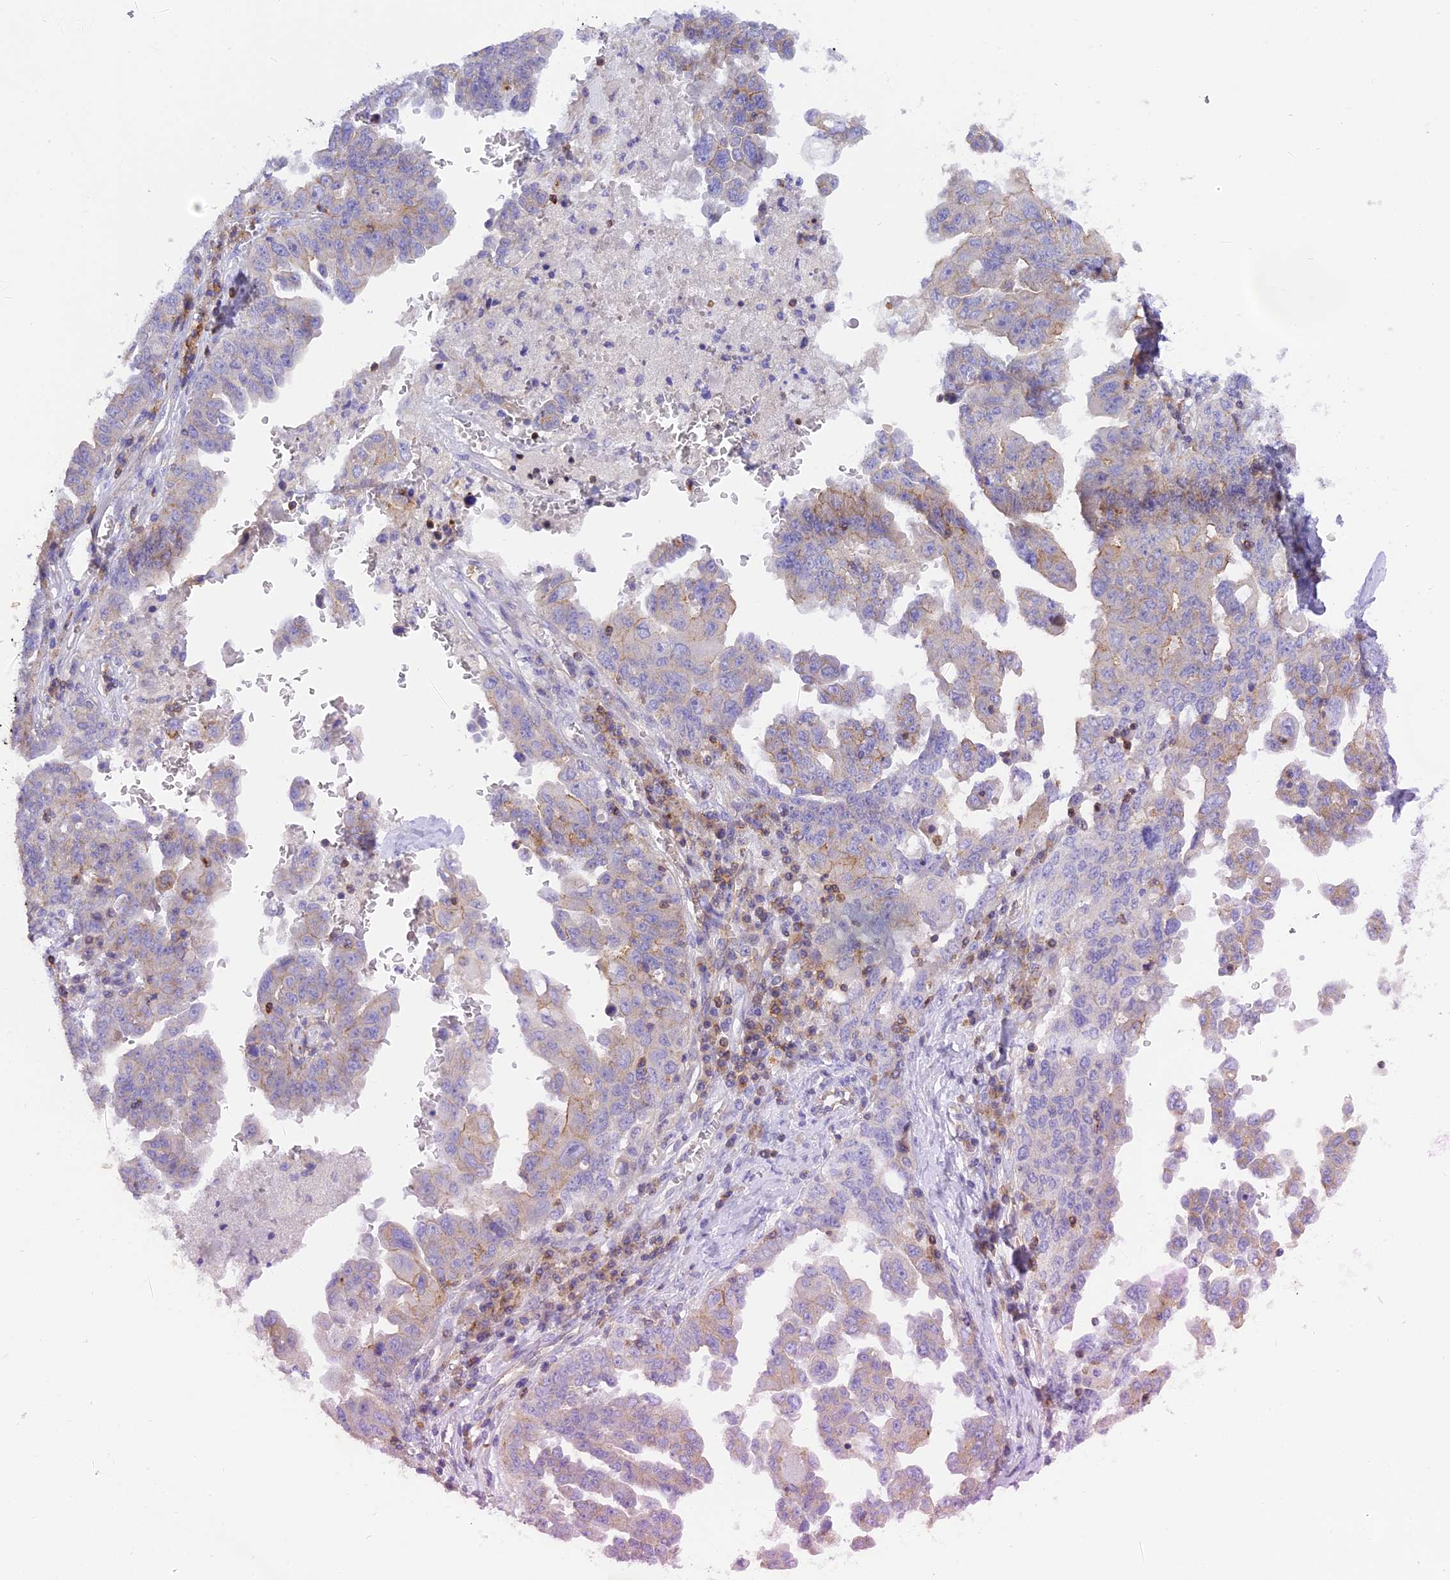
{"staining": {"intensity": "negative", "quantity": "none", "location": "none"}, "tissue": "ovarian cancer", "cell_type": "Tumor cells", "image_type": "cancer", "snomed": [{"axis": "morphology", "description": "Carcinoma, endometroid"}, {"axis": "topography", "description": "Ovary"}], "caption": "Immunohistochemistry photomicrograph of human ovarian cancer stained for a protein (brown), which demonstrates no expression in tumor cells. (DAB immunohistochemistry (IHC) with hematoxylin counter stain).", "gene": "FAM193A", "patient": {"sex": "female", "age": 62}}